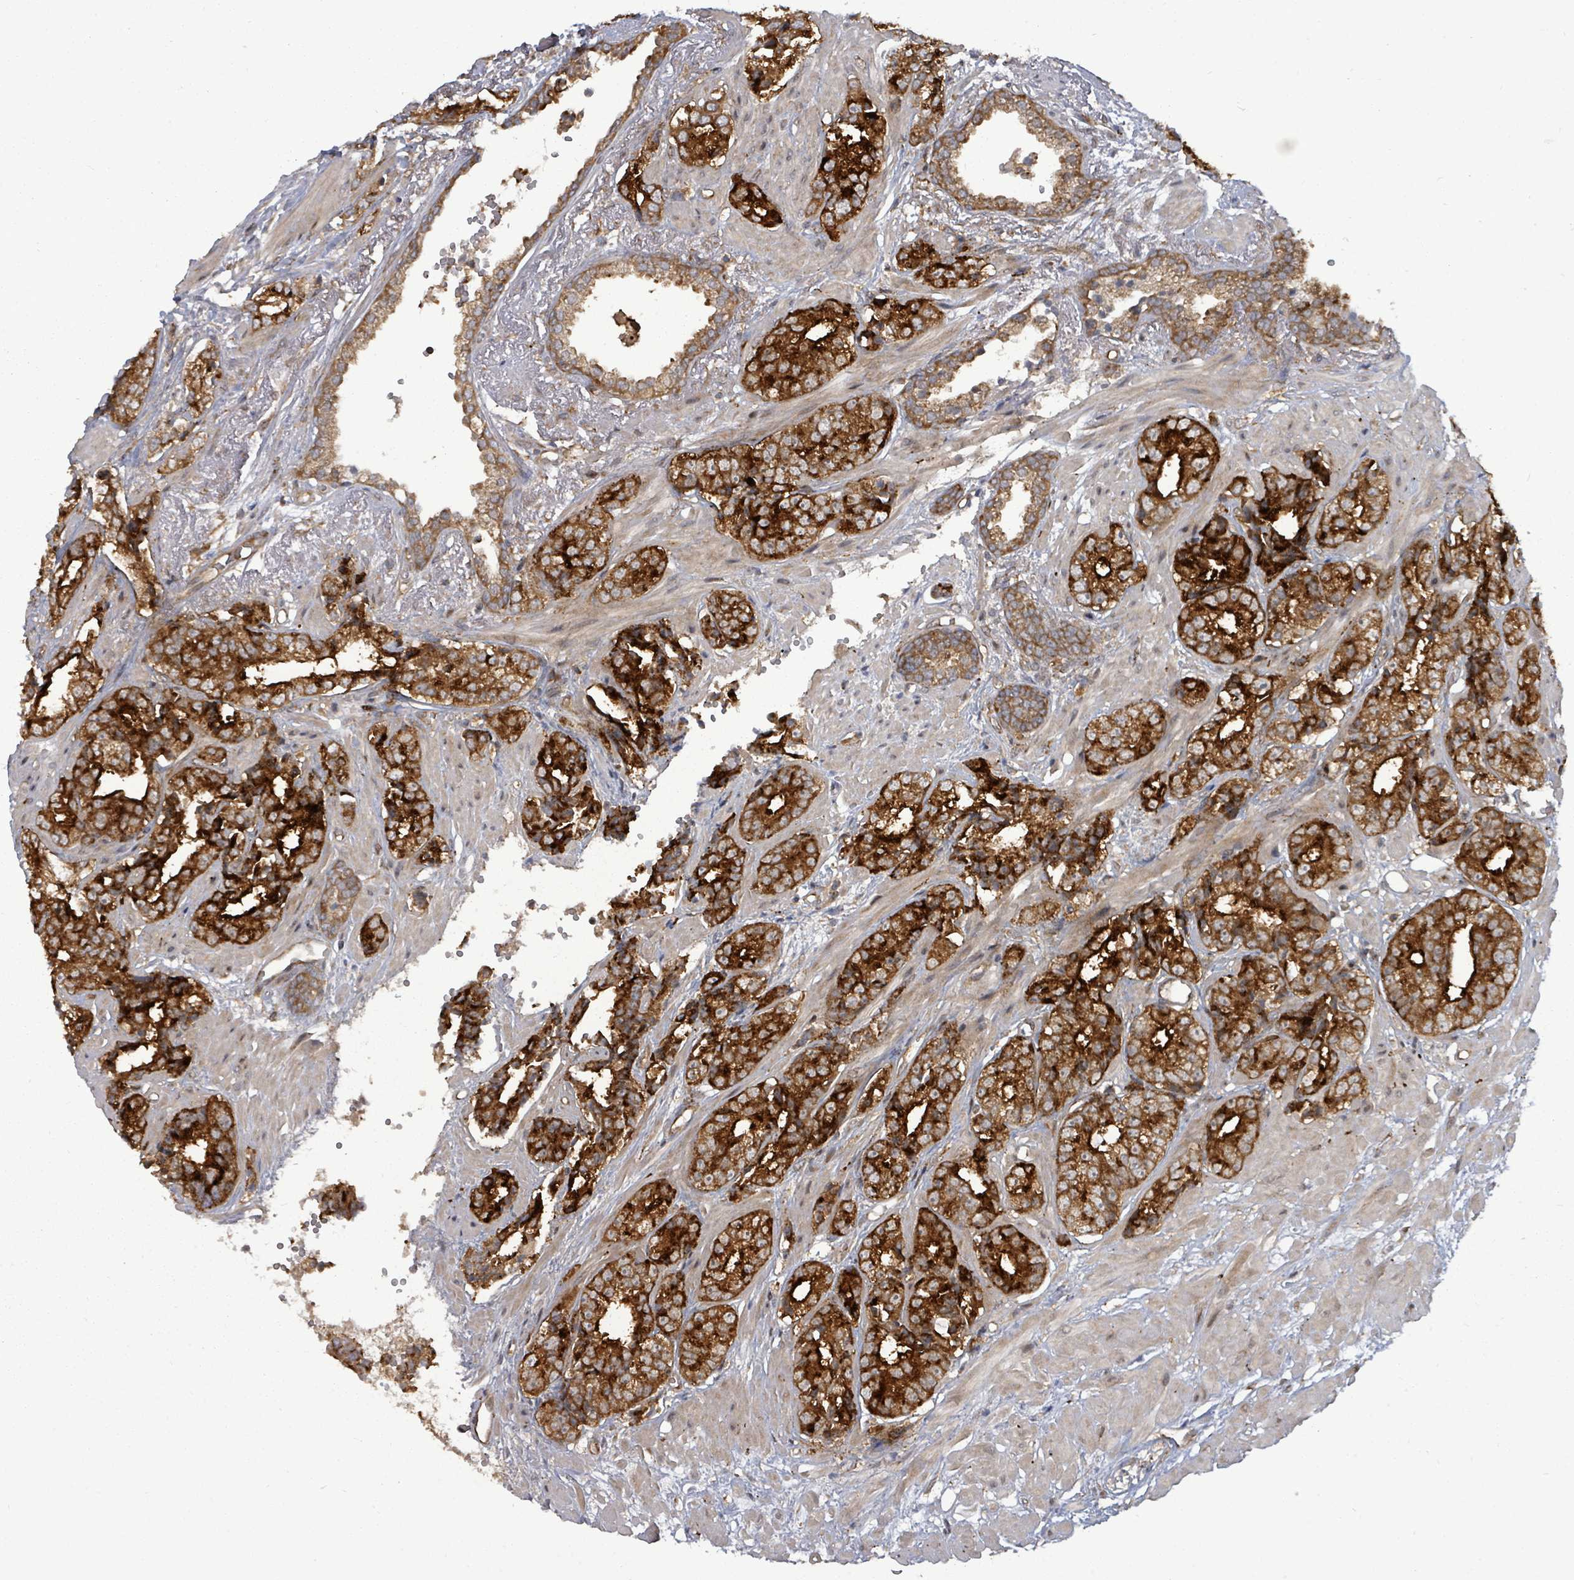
{"staining": {"intensity": "strong", "quantity": ">75%", "location": "cytoplasmic/membranous"}, "tissue": "prostate cancer", "cell_type": "Tumor cells", "image_type": "cancer", "snomed": [{"axis": "morphology", "description": "Adenocarcinoma, High grade"}, {"axis": "topography", "description": "Prostate"}], "caption": "Tumor cells display high levels of strong cytoplasmic/membranous staining in about >75% of cells in prostate cancer (high-grade adenocarcinoma).", "gene": "EIF3C", "patient": {"sex": "male", "age": 71}}